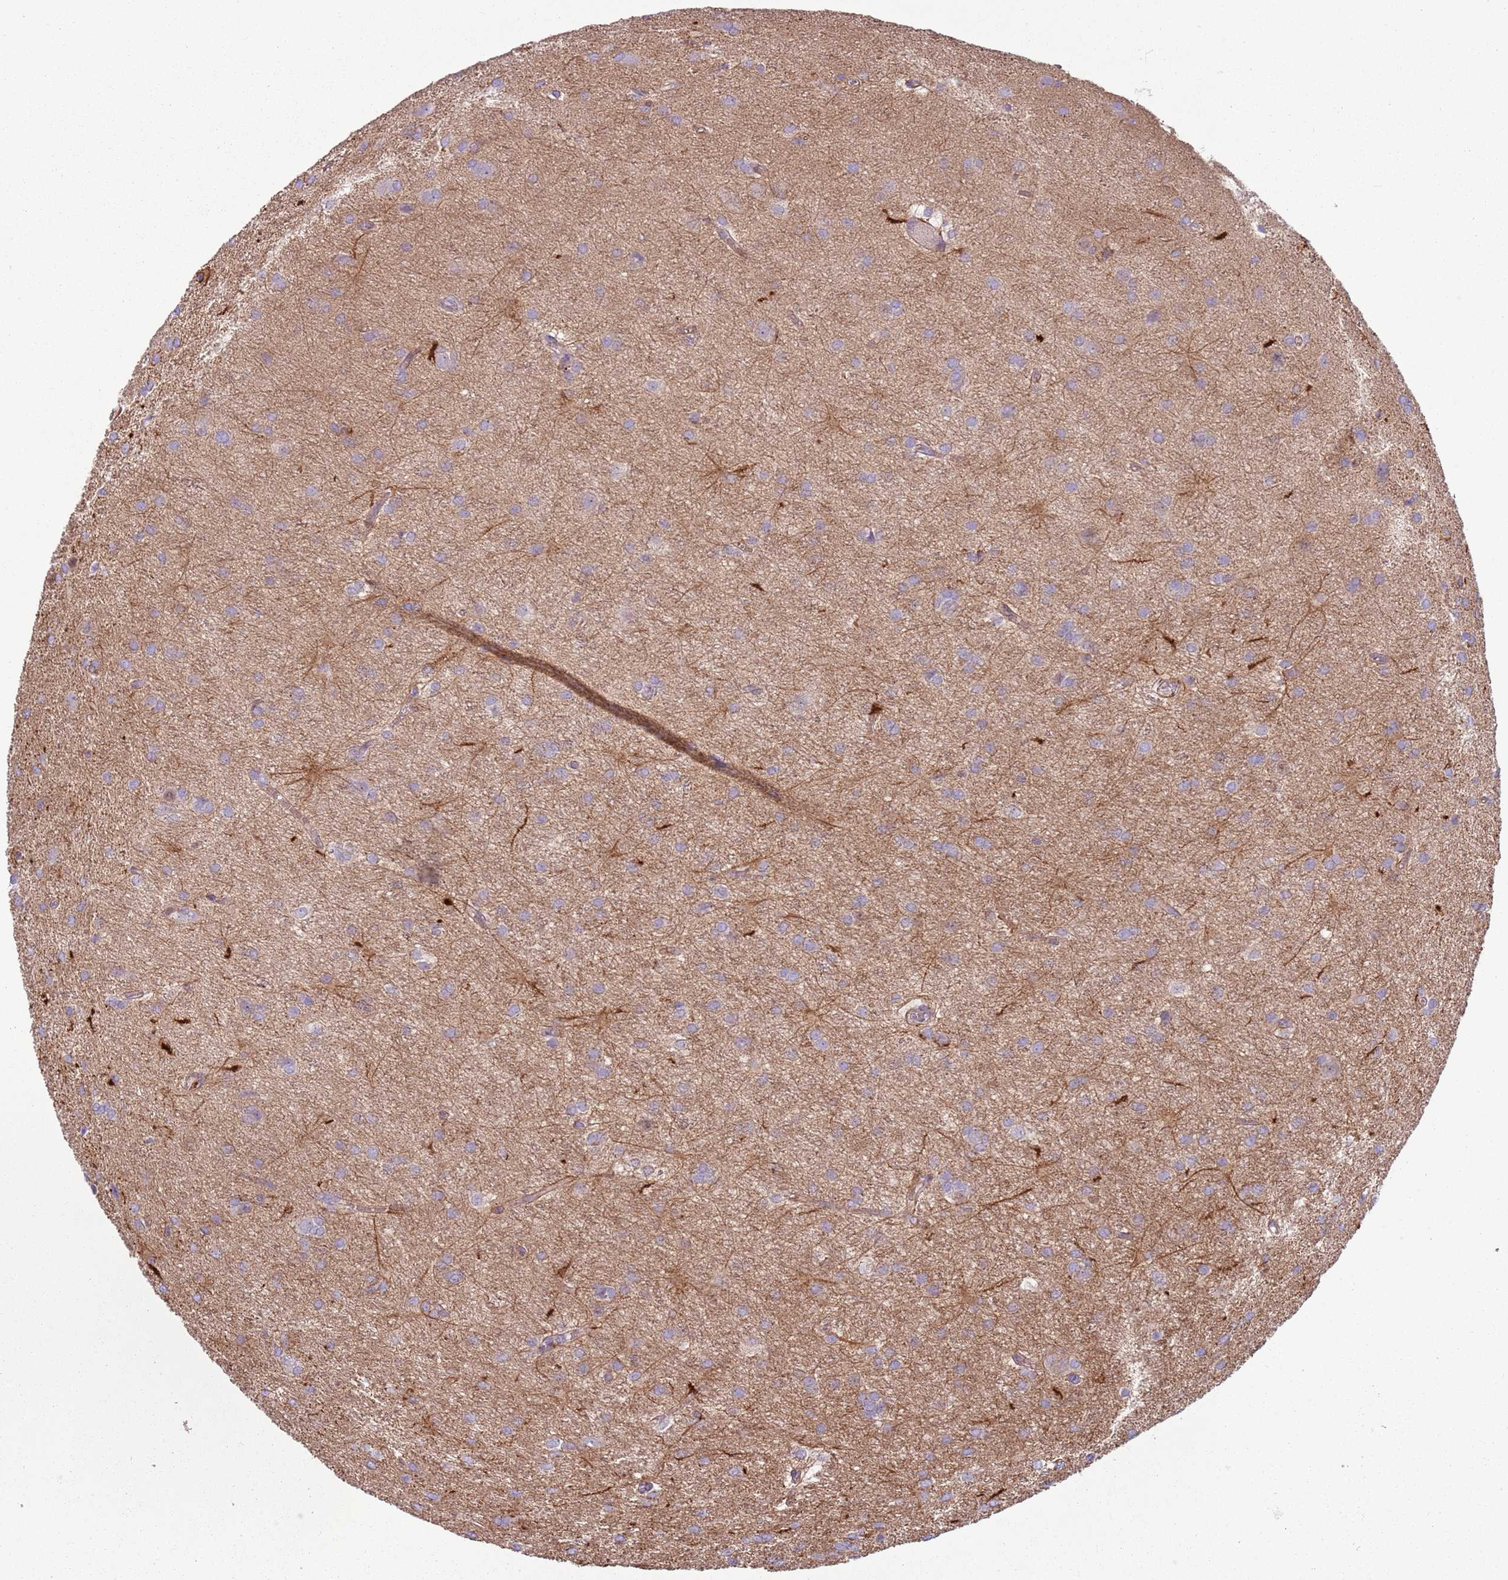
{"staining": {"intensity": "moderate", "quantity": "<25%", "location": "cytoplasmic/membranous"}, "tissue": "glioma", "cell_type": "Tumor cells", "image_type": "cancer", "snomed": [{"axis": "morphology", "description": "Glioma, malignant, High grade"}, {"axis": "topography", "description": "Brain"}], "caption": "A photomicrograph of human glioma stained for a protein exhibits moderate cytoplasmic/membranous brown staining in tumor cells.", "gene": "GNAI3", "patient": {"sex": "female", "age": 50}}